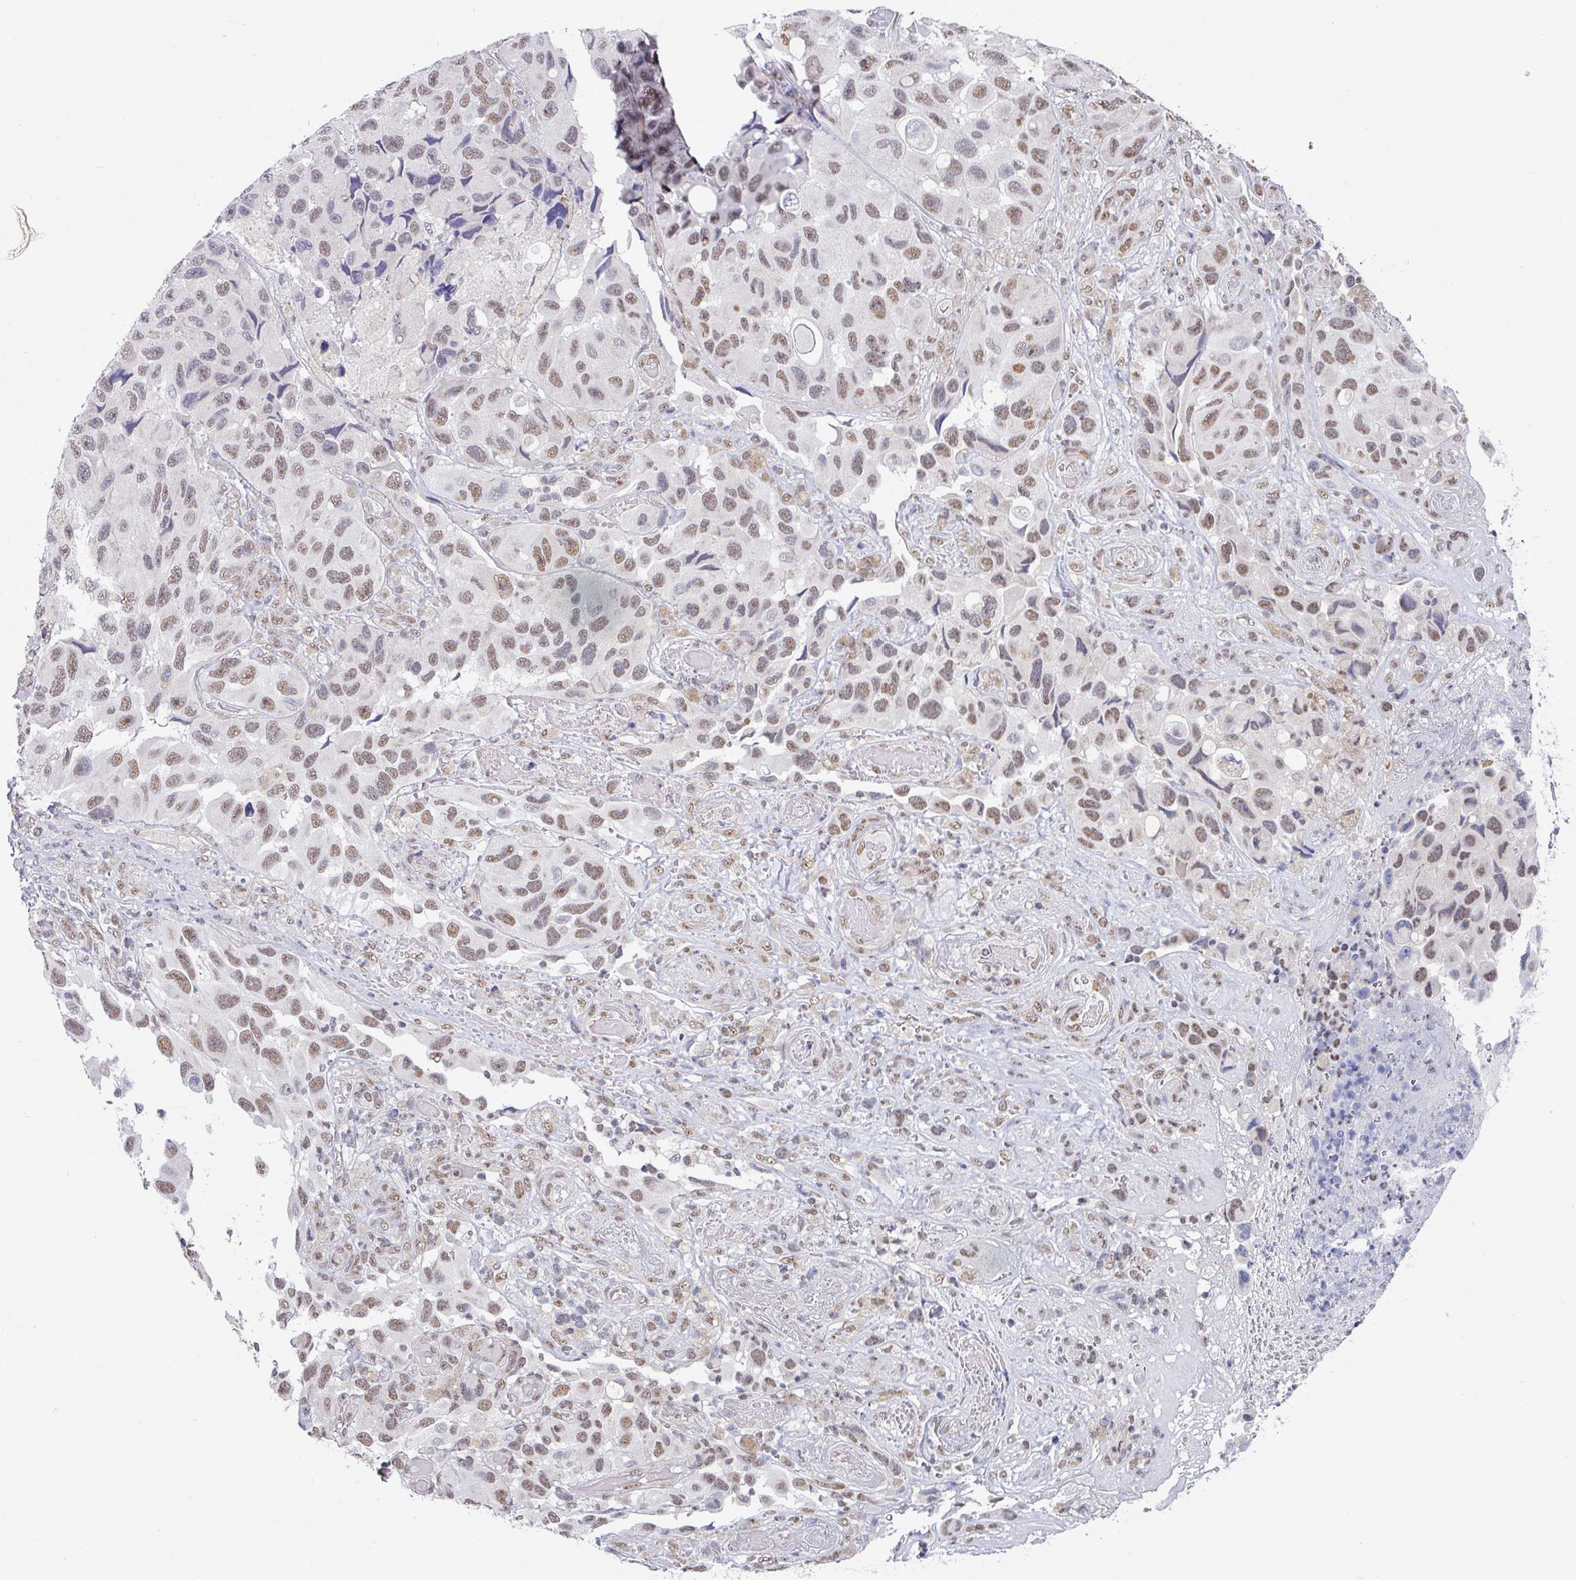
{"staining": {"intensity": "moderate", "quantity": ">75%", "location": "nuclear"}, "tissue": "melanoma", "cell_type": "Tumor cells", "image_type": "cancer", "snomed": [{"axis": "morphology", "description": "Malignant melanoma, NOS"}, {"axis": "topography", "description": "Skin"}], "caption": "The micrograph displays a brown stain indicating the presence of a protein in the nuclear of tumor cells in melanoma. The staining was performed using DAB (3,3'-diaminobenzidine), with brown indicating positive protein expression. Nuclei are stained blue with hematoxylin.", "gene": "TMED5", "patient": {"sex": "female", "age": 73}}